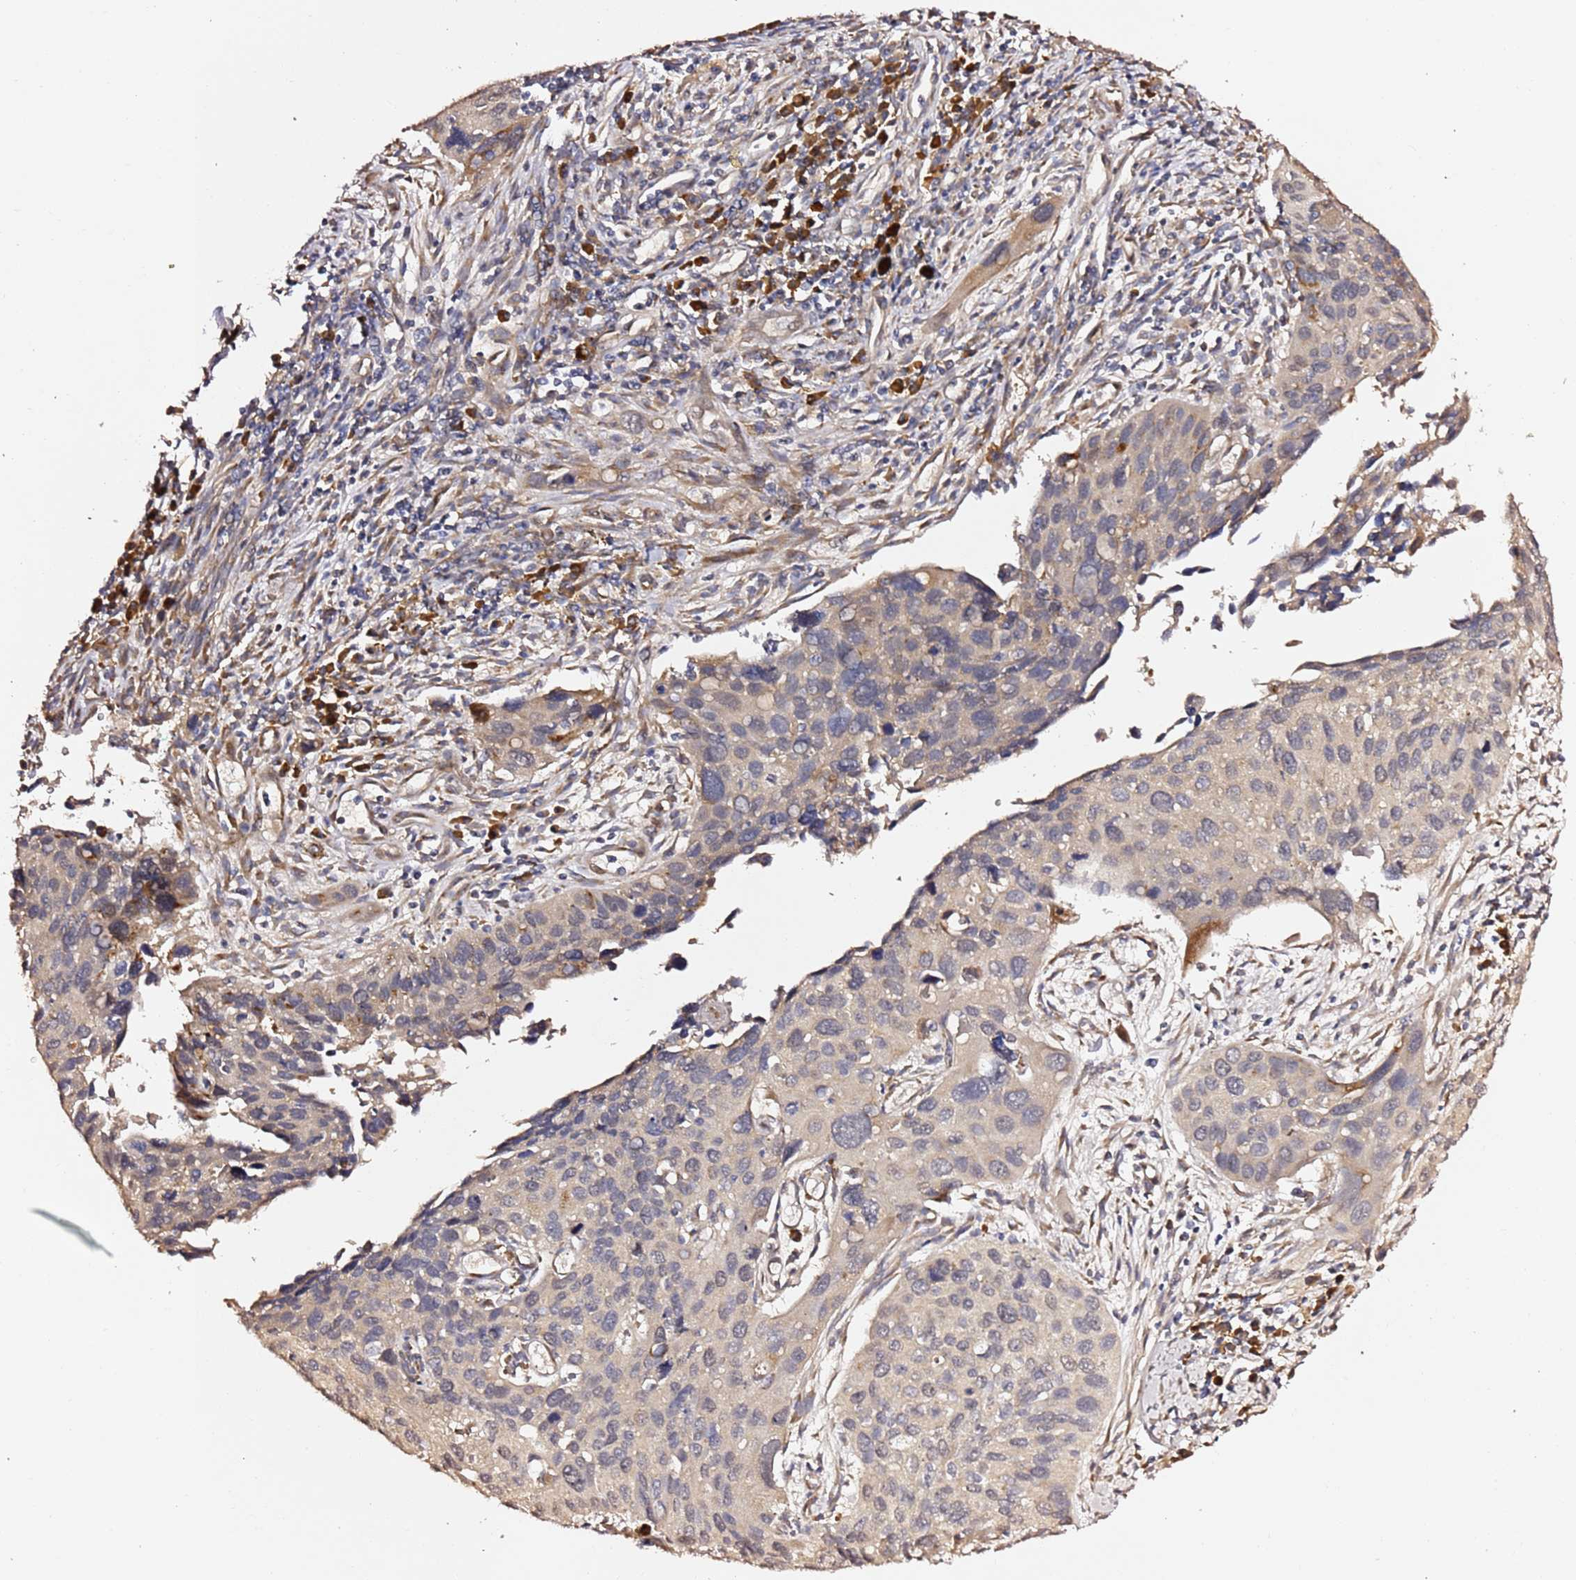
{"staining": {"intensity": "weak", "quantity": "<25%", "location": "cytoplasmic/membranous"}, "tissue": "cervical cancer", "cell_type": "Tumor cells", "image_type": "cancer", "snomed": [{"axis": "morphology", "description": "Squamous cell carcinoma, NOS"}, {"axis": "topography", "description": "Cervix"}], "caption": "Immunohistochemical staining of cervical squamous cell carcinoma demonstrates no significant positivity in tumor cells. (DAB IHC visualized using brightfield microscopy, high magnification).", "gene": "HSD17B7", "patient": {"sex": "female", "age": 55}}